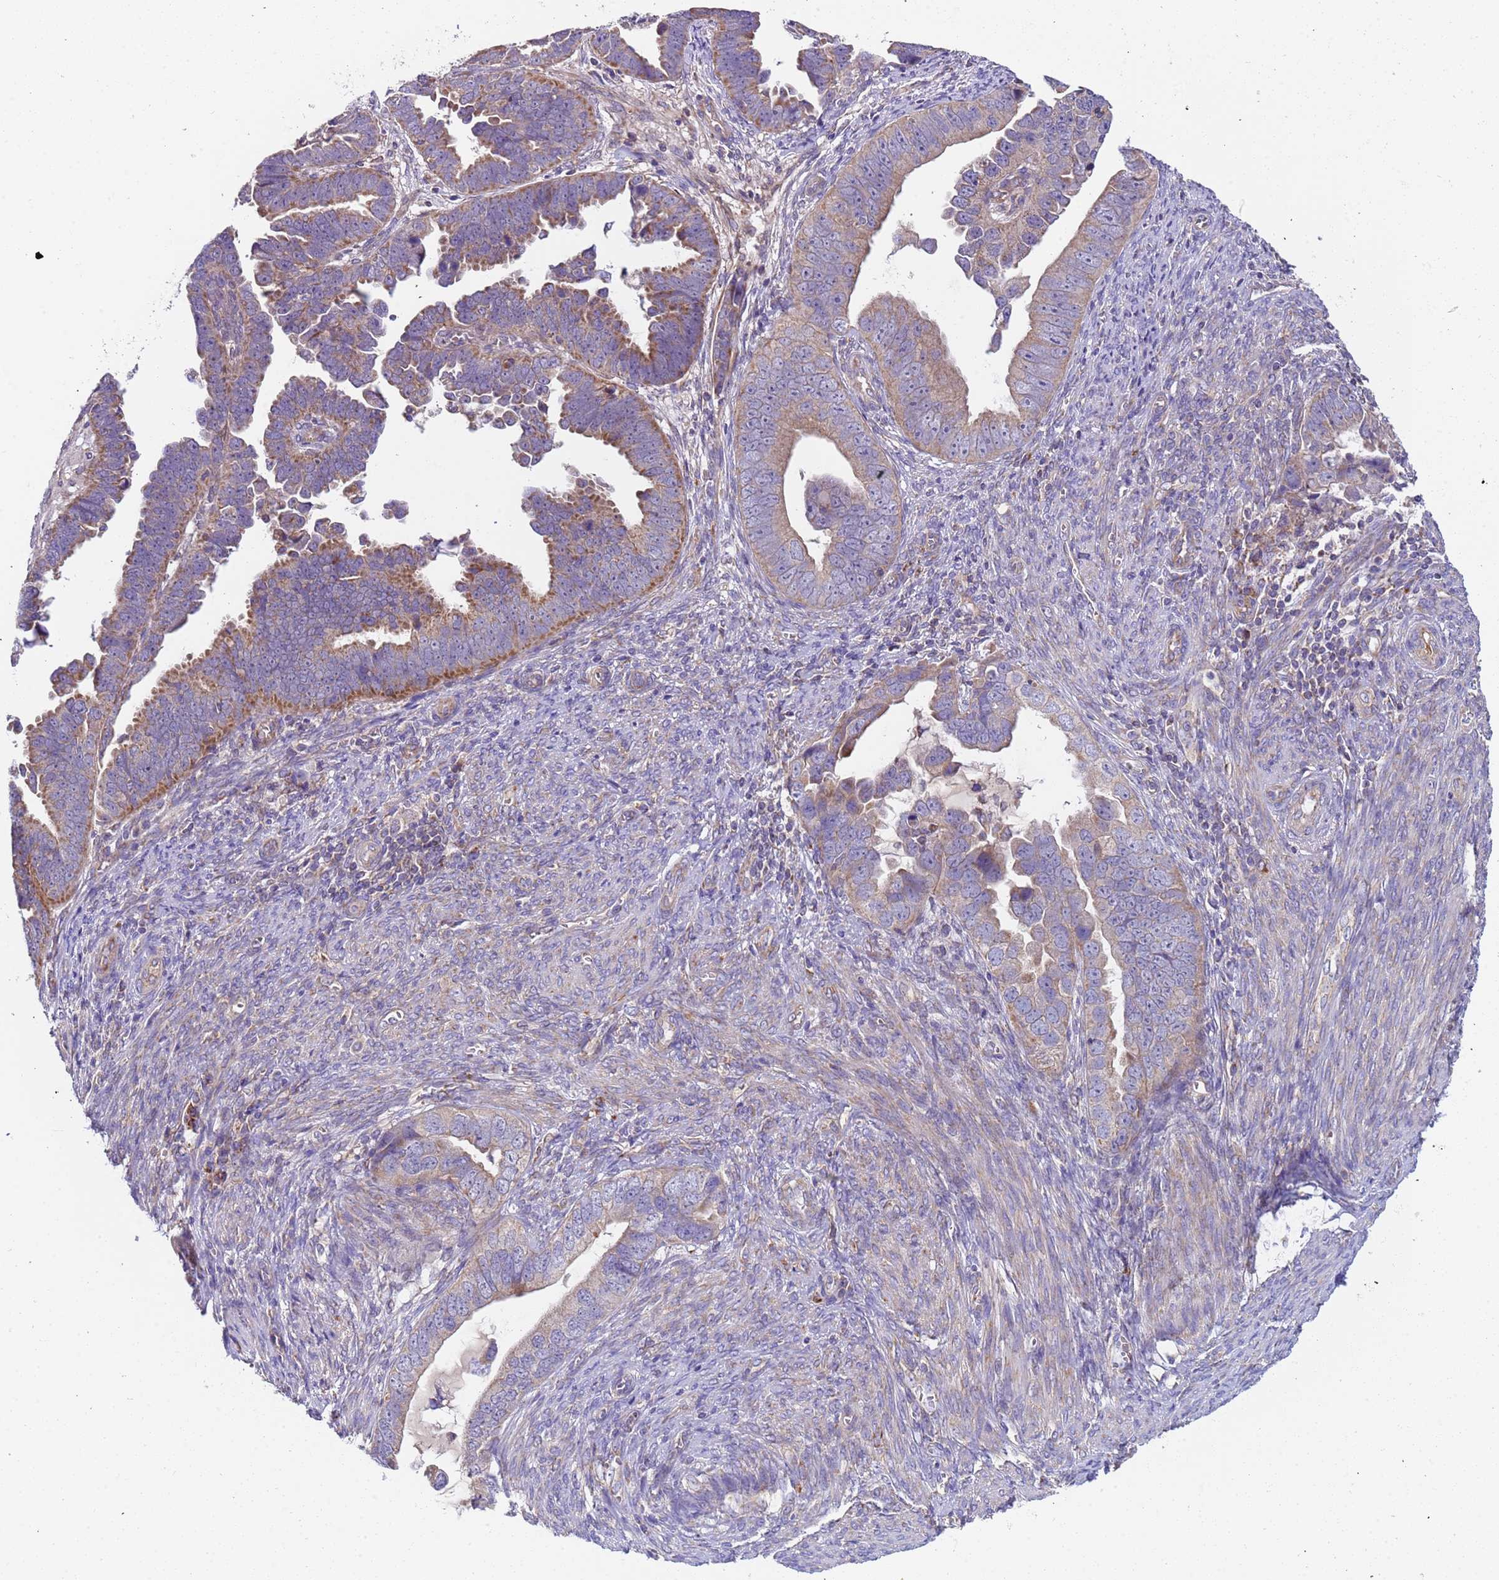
{"staining": {"intensity": "moderate", "quantity": "25%-75%", "location": "cytoplasmic/membranous"}, "tissue": "endometrial cancer", "cell_type": "Tumor cells", "image_type": "cancer", "snomed": [{"axis": "morphology", "description": "Adenocarcinoma, NOS"}, {"axis": "topography", "description": "Endometrium"}], "caption": "Moderate cytoplasmic/membranous staining is seen in approximately 25%-75% of tumor cells in adenocarcinoma (endometrial). Ihc stains the protein in brown and the nuclei are stained blue.", "gene": "TMEM126A", "patient": {"sex": "female", "age": 75}}